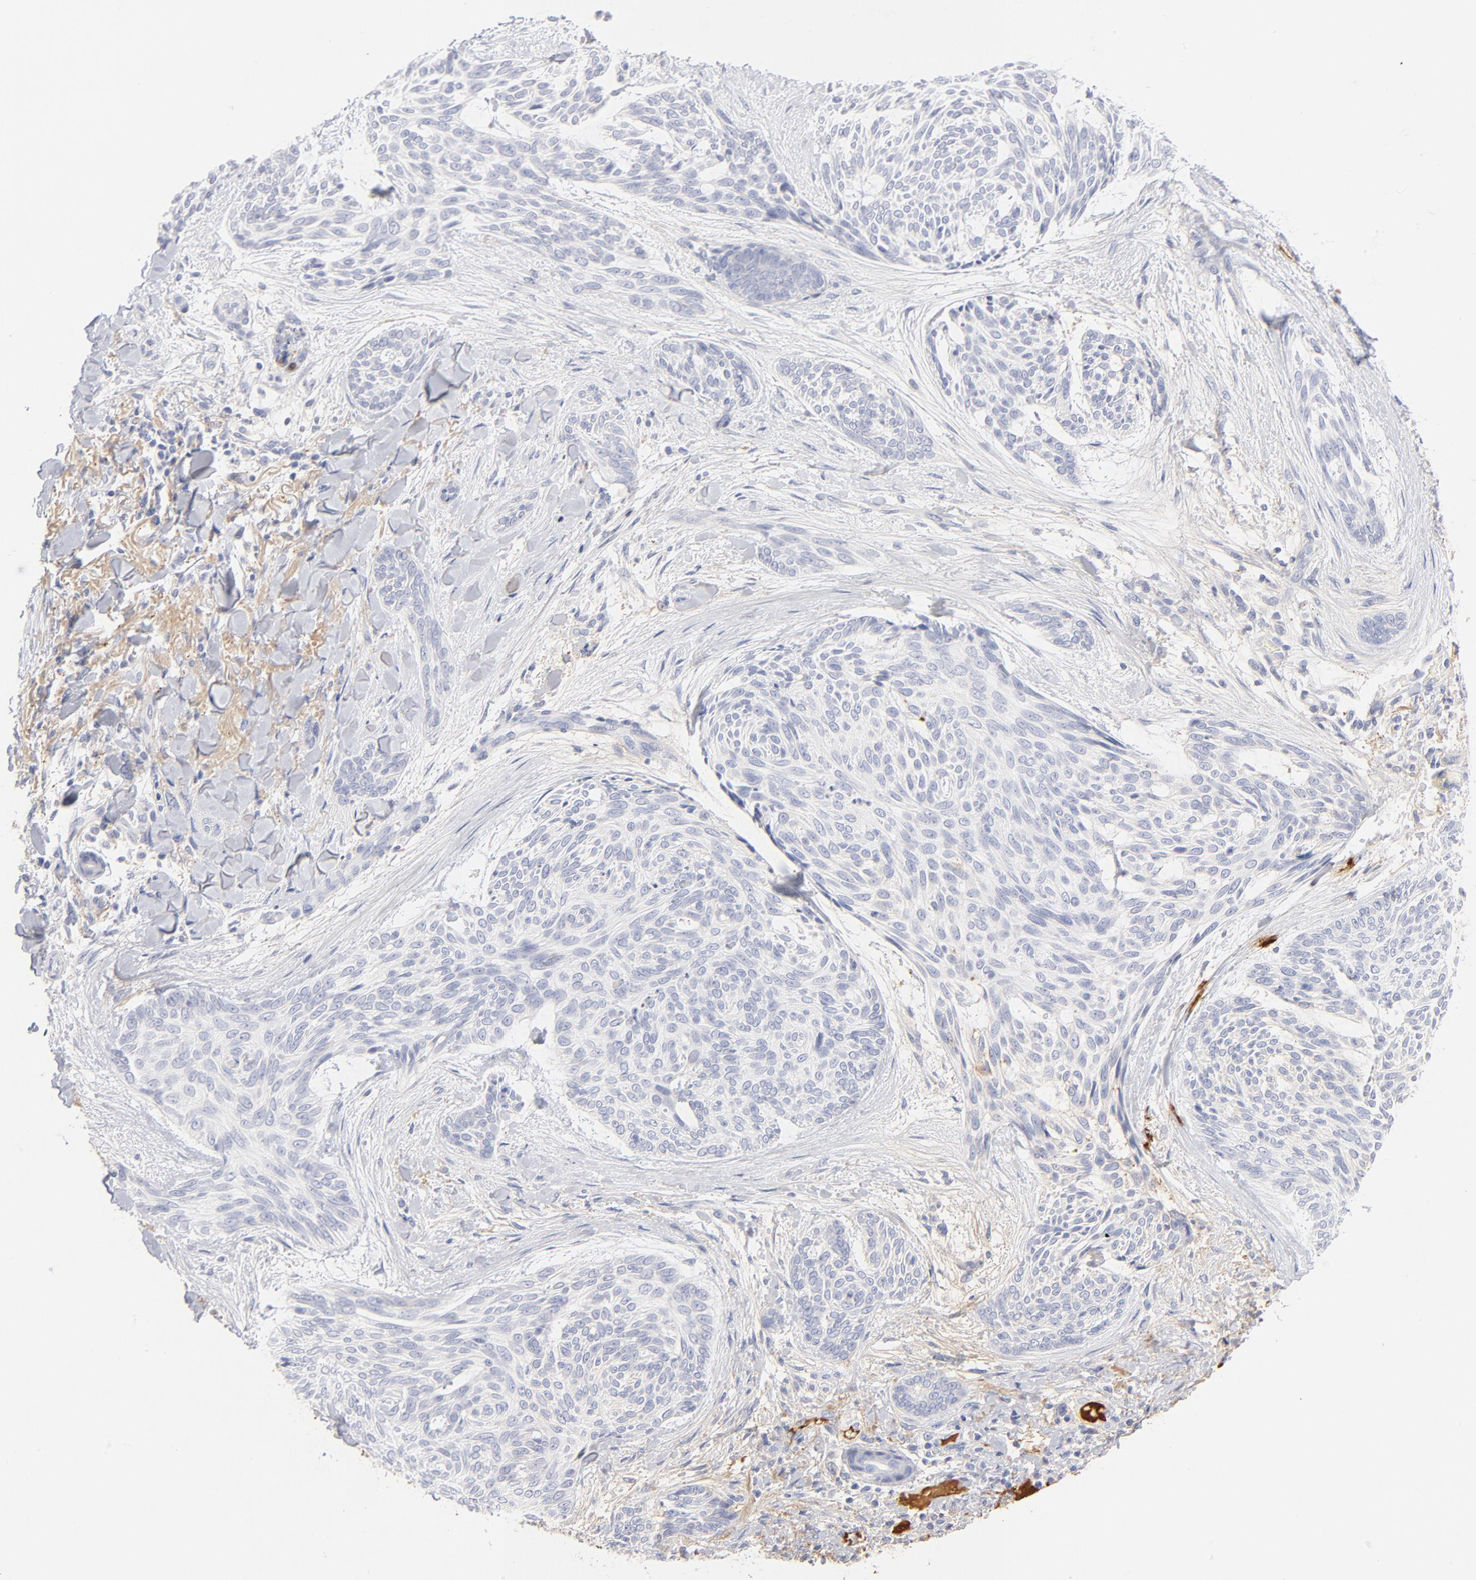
{"staining": {"intensity": "negative", "quantity": "none", "location": "none"}, "tissue": "skin cancer", "cell_type": "Tumor cells", "image_type": "cancer", "snomed": [{"axis": "morphology", "description": "Normal tissue, NOS"}, {"axis": "morphology", "description": "Basal cell carcinoma"}, {"axis": "topography", "description": "Skin"}], "caption": "Tumor cells show no significant expression in skin cancer (basal cell carcinoma).", "gene": "C3", "patient": {"sex": "female", "age": 71}}